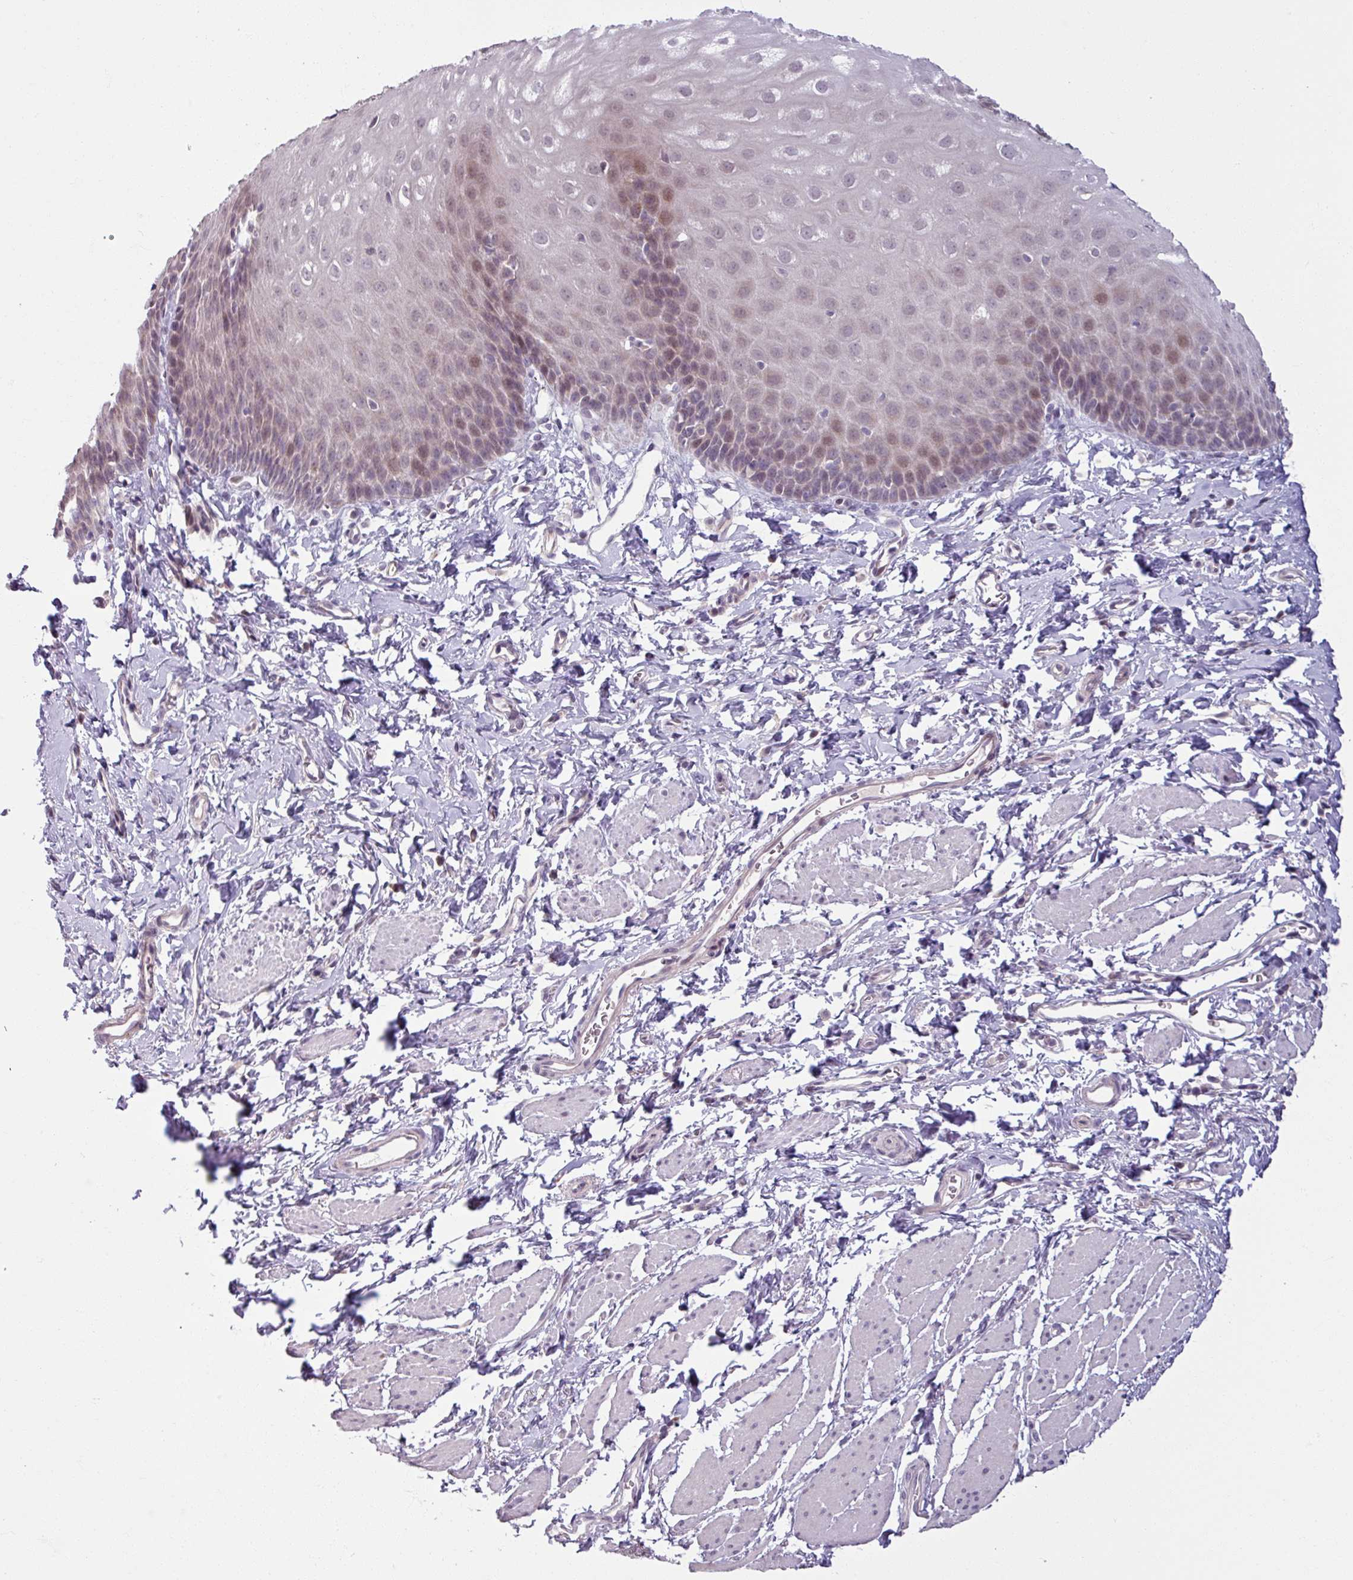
{"staining": {"intensity": "weak", "quantity": "25%-75%", "location": "nuclear"}, "tissue": "esophagus", "cell_type": "Squamous epithelial cells", "image_type": "normal", "snomed": [{"axis": "morphology", "description": "Normal tissue, NOS"}, {"axis": "topography", "description": "Esophagus"}], "caption": "Esophagus stained for a protein reveals weak nuclear positivity in squamous epithelial cells. The staining was performed using DAB, with brown indicating positive protein expression. Nuclei are stained blue with hematoxylin.", "gene": "OGFOD3", "patient": {"sex": "male", "age": 70}}